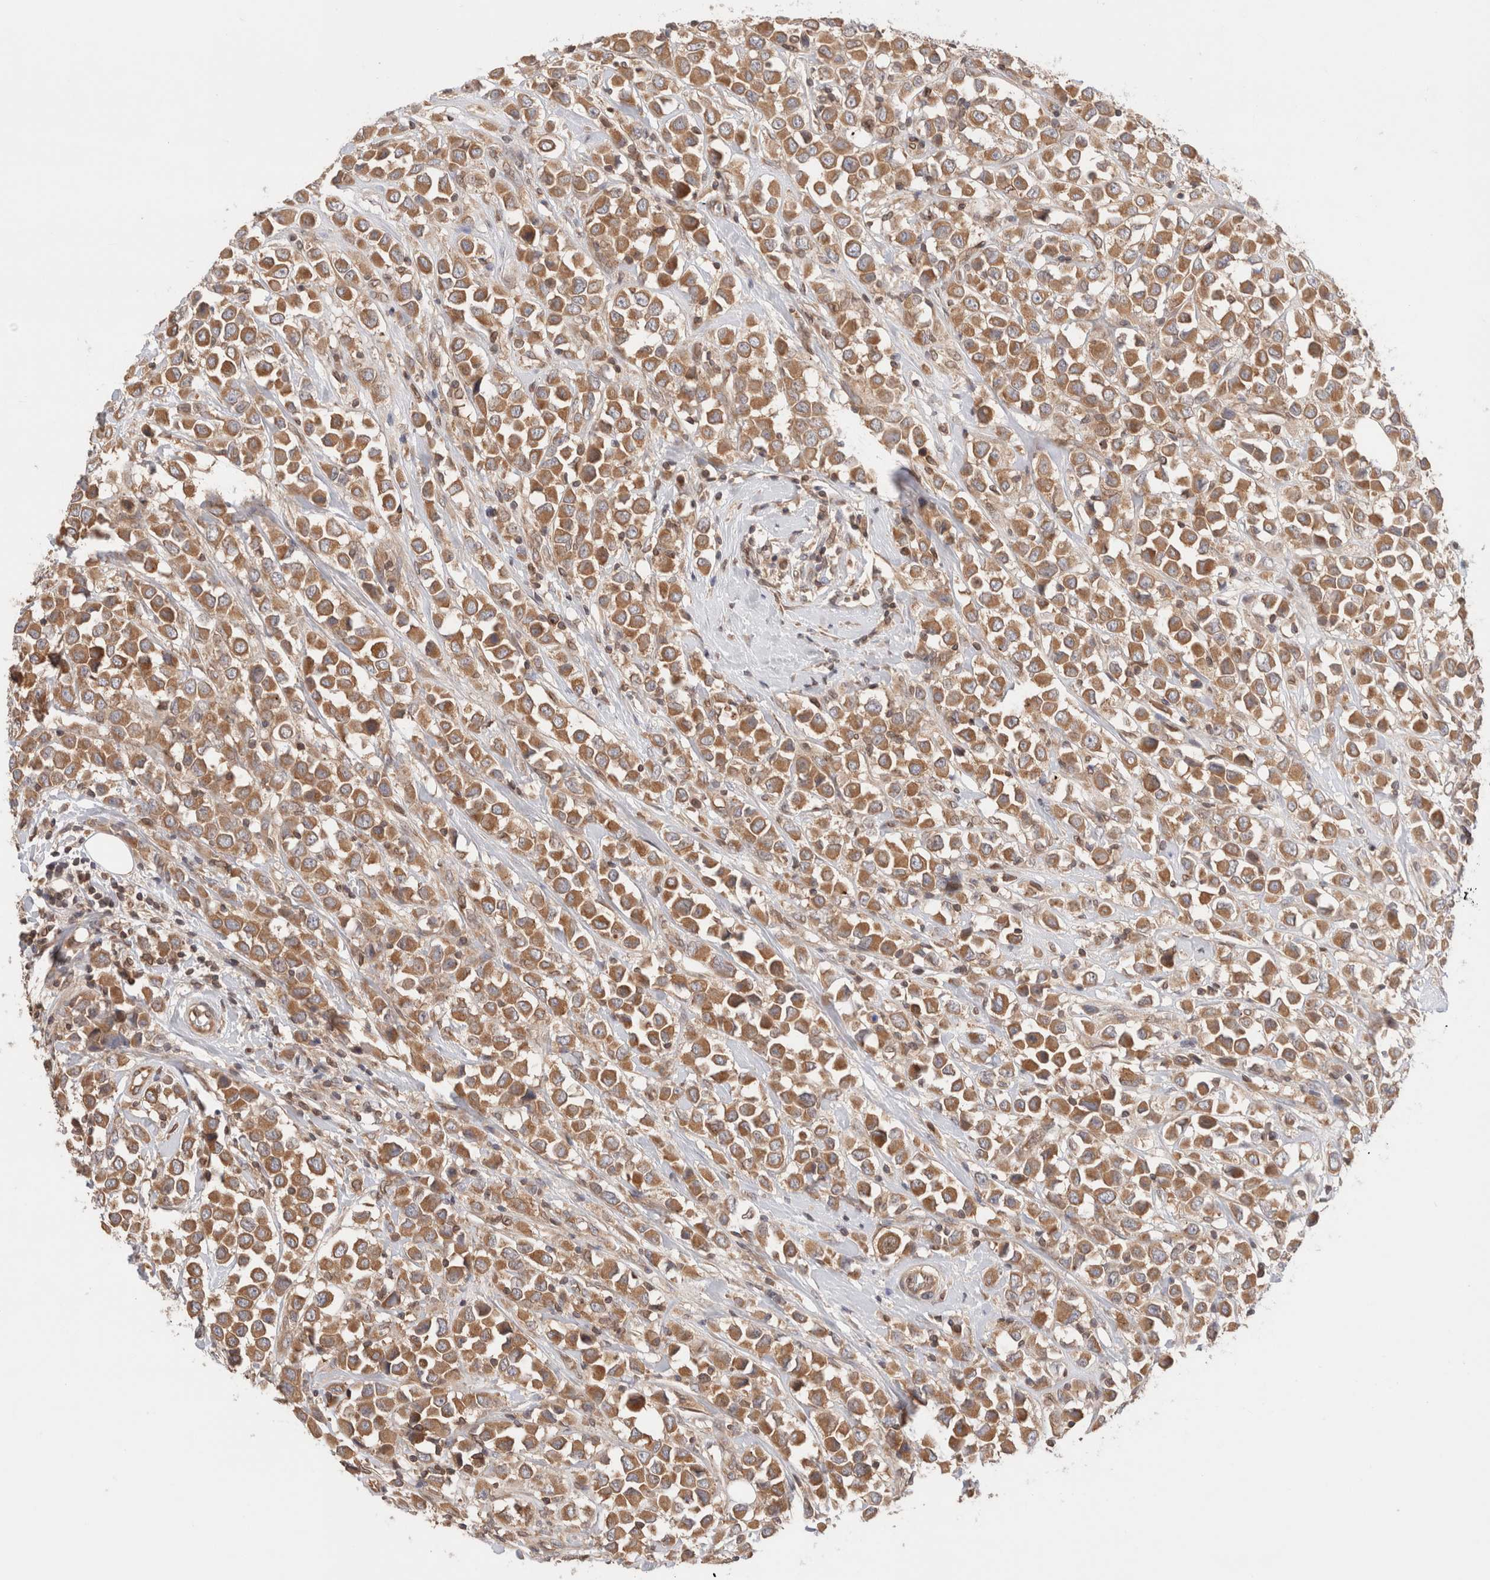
{"staining": {"intensity": "moderate", "quantity": ">75%", "location": "cytoplasmic/membranous"}, "tissue": "breast cancer", "cell_type": "Tumor cells", "image_type": "cancer", "snomed": [{"axis": "morphology", "description": "Duct carcinoma"}, {"axis": "topography", "description": "Breast"}], "caption": "A high-resolution image shows immunohistochemistry (IHC) staining of invasive ductal carcinoma (breast), which displays moderate cytoplasmic/membranous expression in about >75% of tumor cells. Nuclei are stained in blue.", "gene": "SIKE1", "patient": {"sex": "female", "age": 61}}